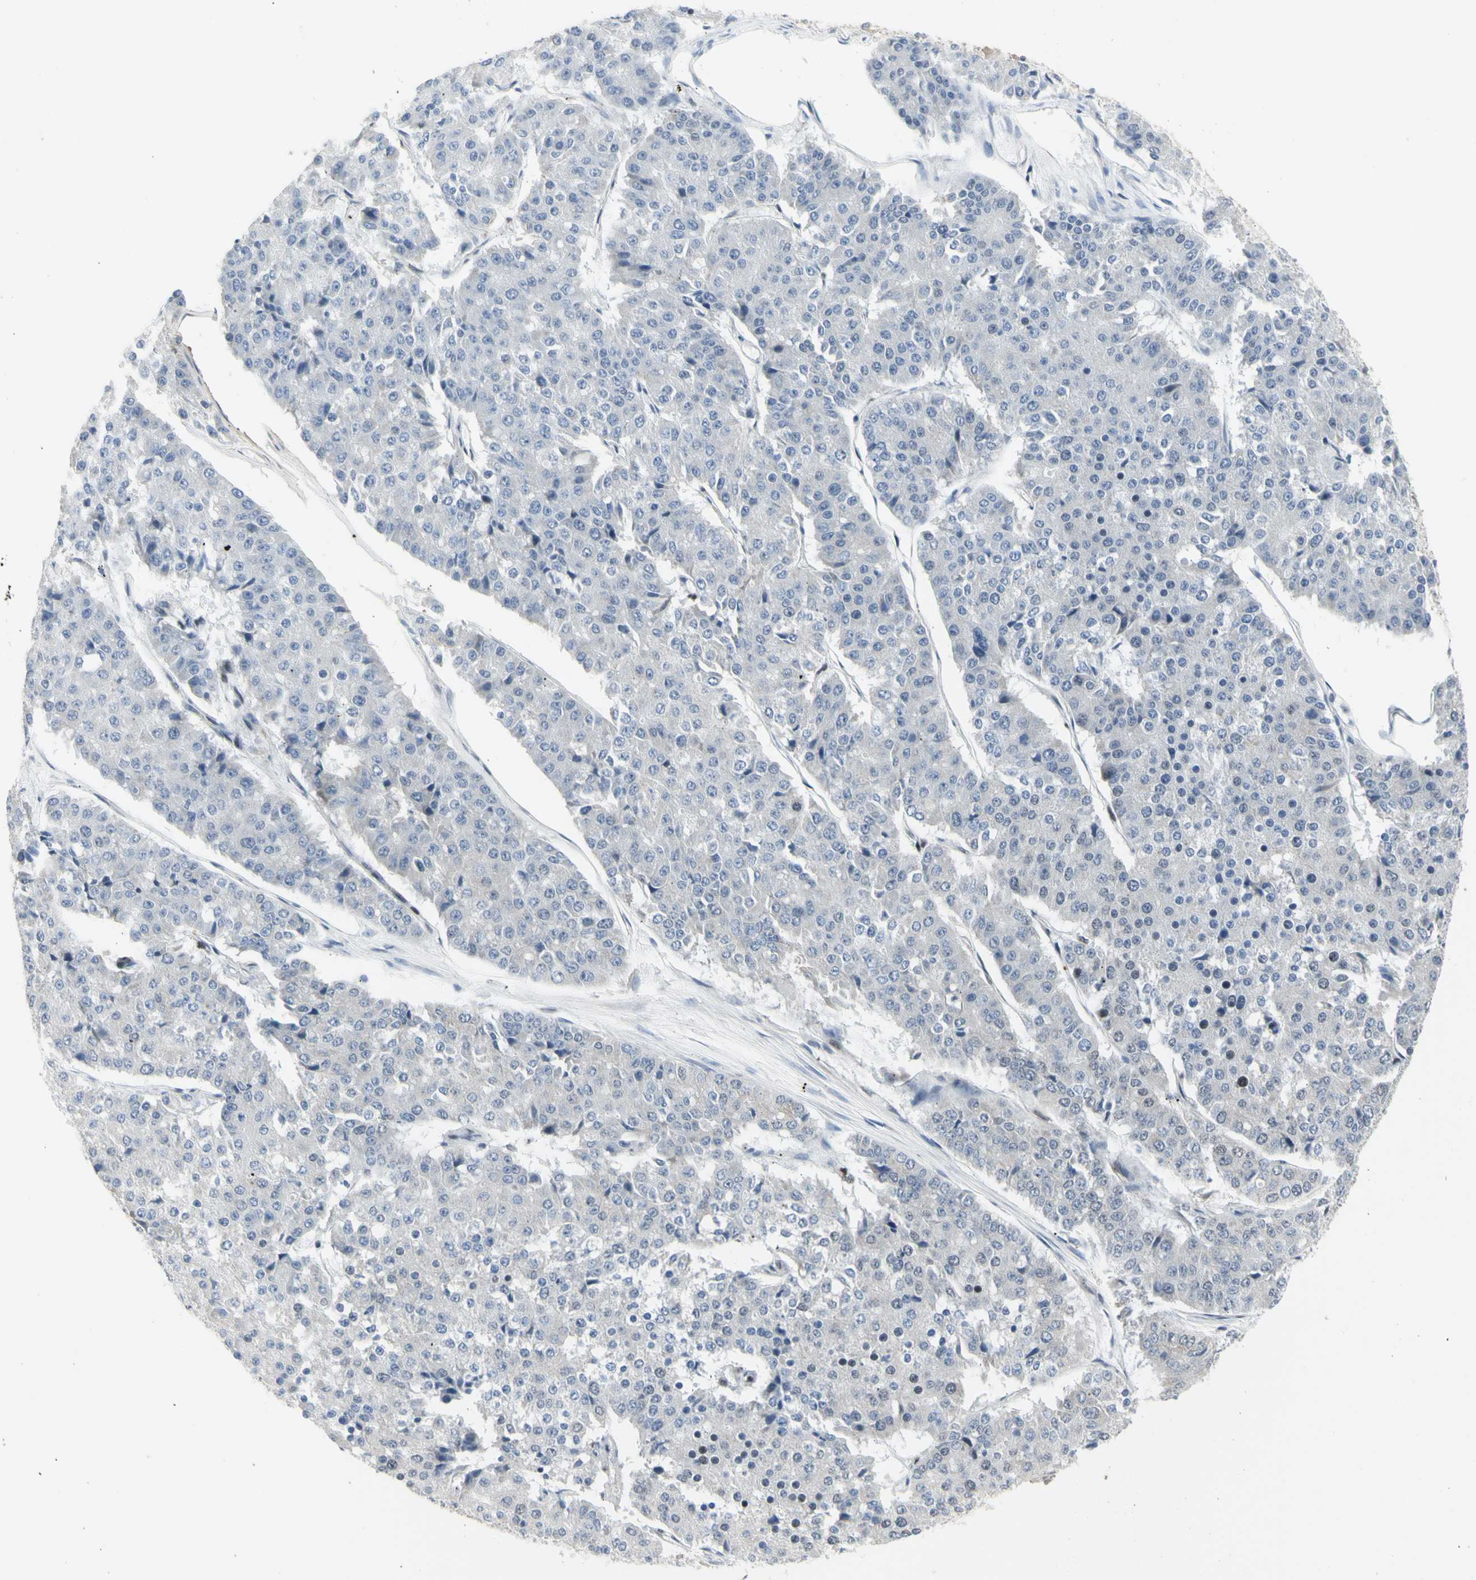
{"staining": {"intensity": "negative", "quantity": "none", "location": "none"}, "tissue": "pancreatic cancer", "cell_type": "Tumor cells", "image_type": "cancer", "snomed": [{"axis": "morphology", "description": "Adenocarcinoma, NOS"}, {"axis": "topography", "description": "Pancreas"}], "caption": "The histopathology image shows no significant positivity in tumor cells of pancreatic adenocarcinoma.", "gene": "DHRS7B", "patient": {"sex": "male", "age": 50}}